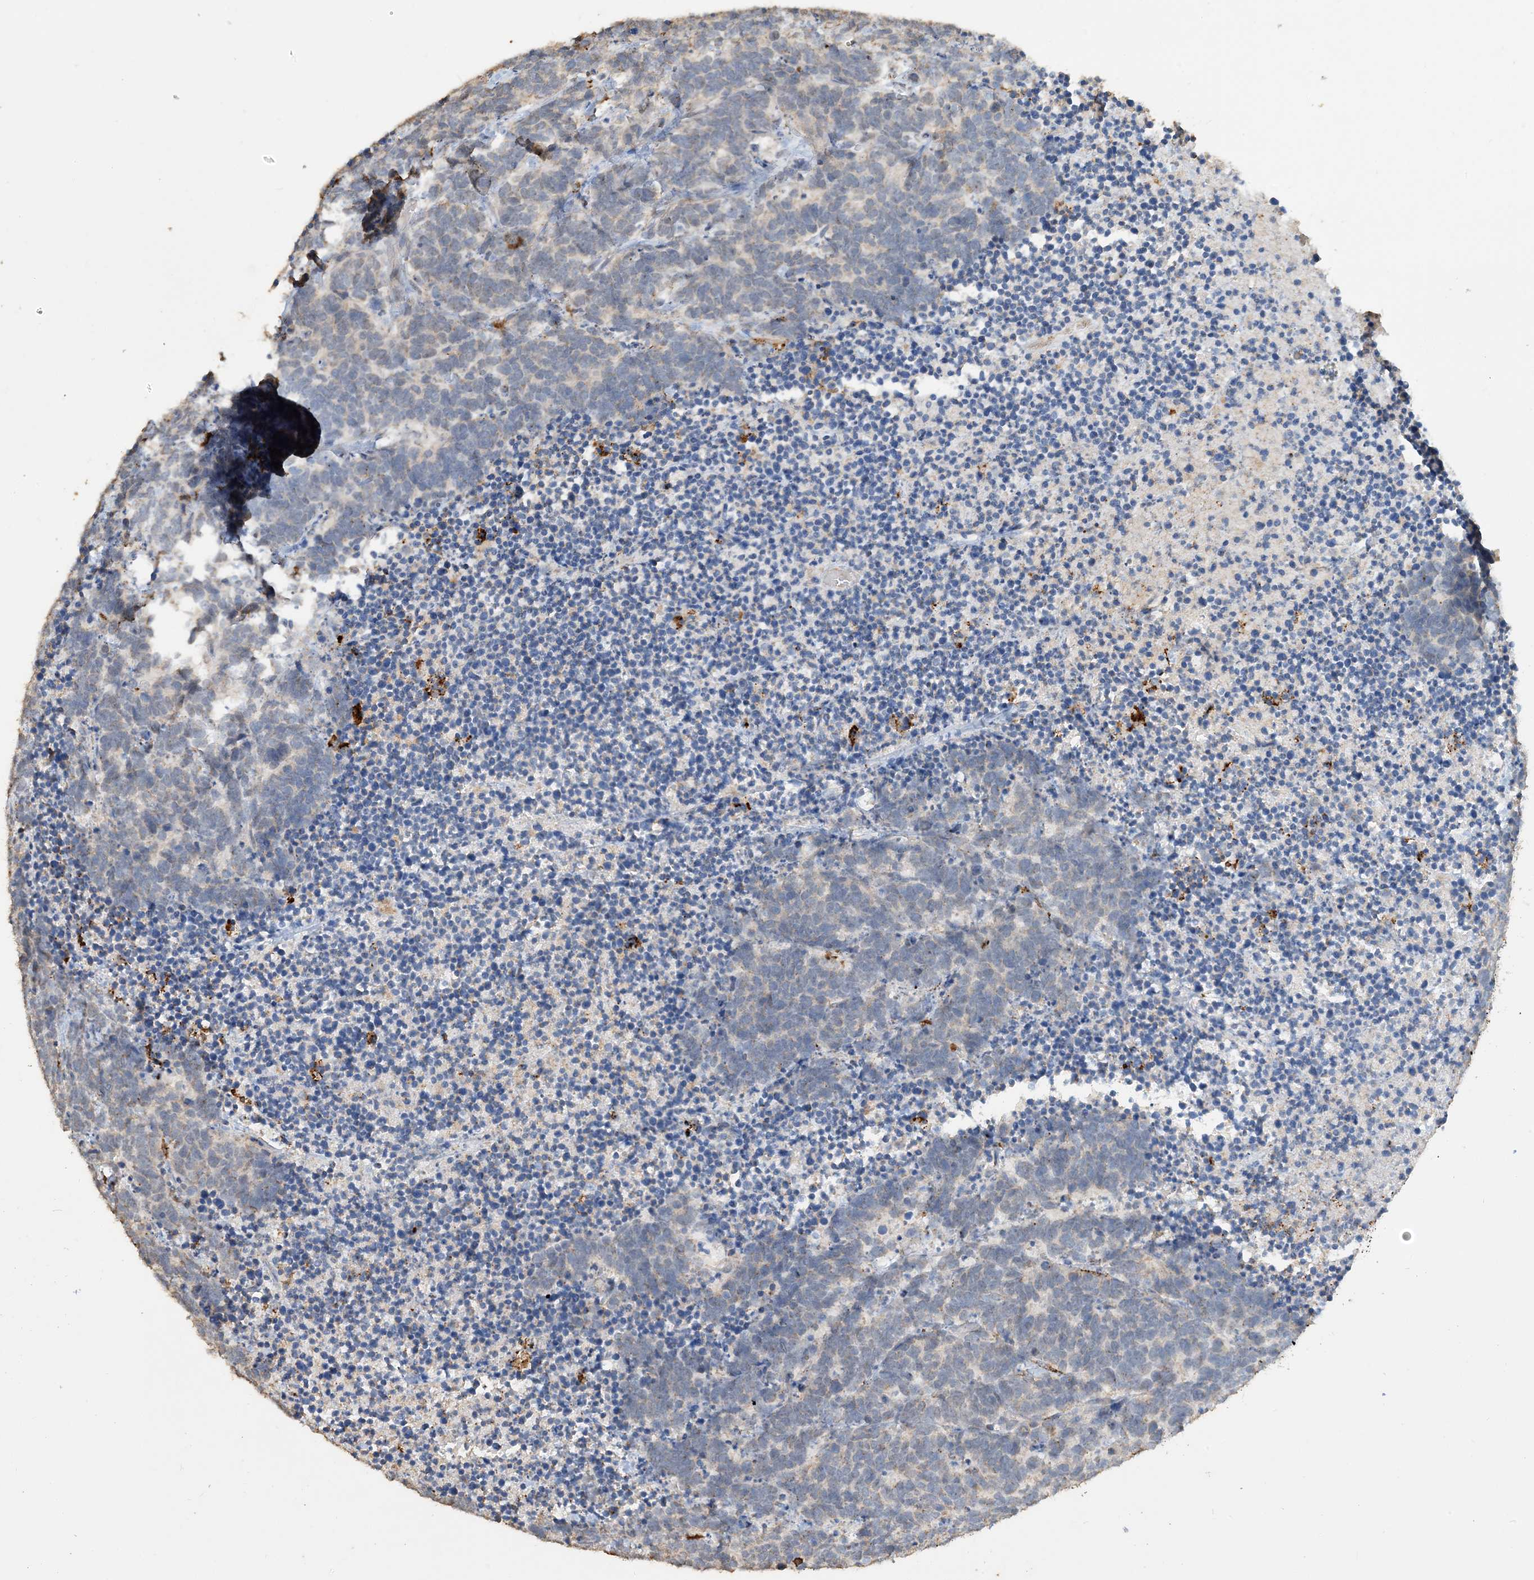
{"staining": {"intensity": "negative", "quantity": "none", "location": "none"}, "tissue": "carcinoid", "cell_type": "Tumor cells", "image_type": "cancer", "snomed": [{"axis": "morphology", "description": "Carcinoma, NOS"}, {"axis": "morphology", "description": "Carcinoid, malignant, NOS"}, {"axis": "topography", "description": "Urinary bladder"}], "caption": "The histopathology image displays no significant positivity in tumor cells of carcinoid.", "gene": "SFMBT2", "patient": {"sex": "male", "age": 57}}